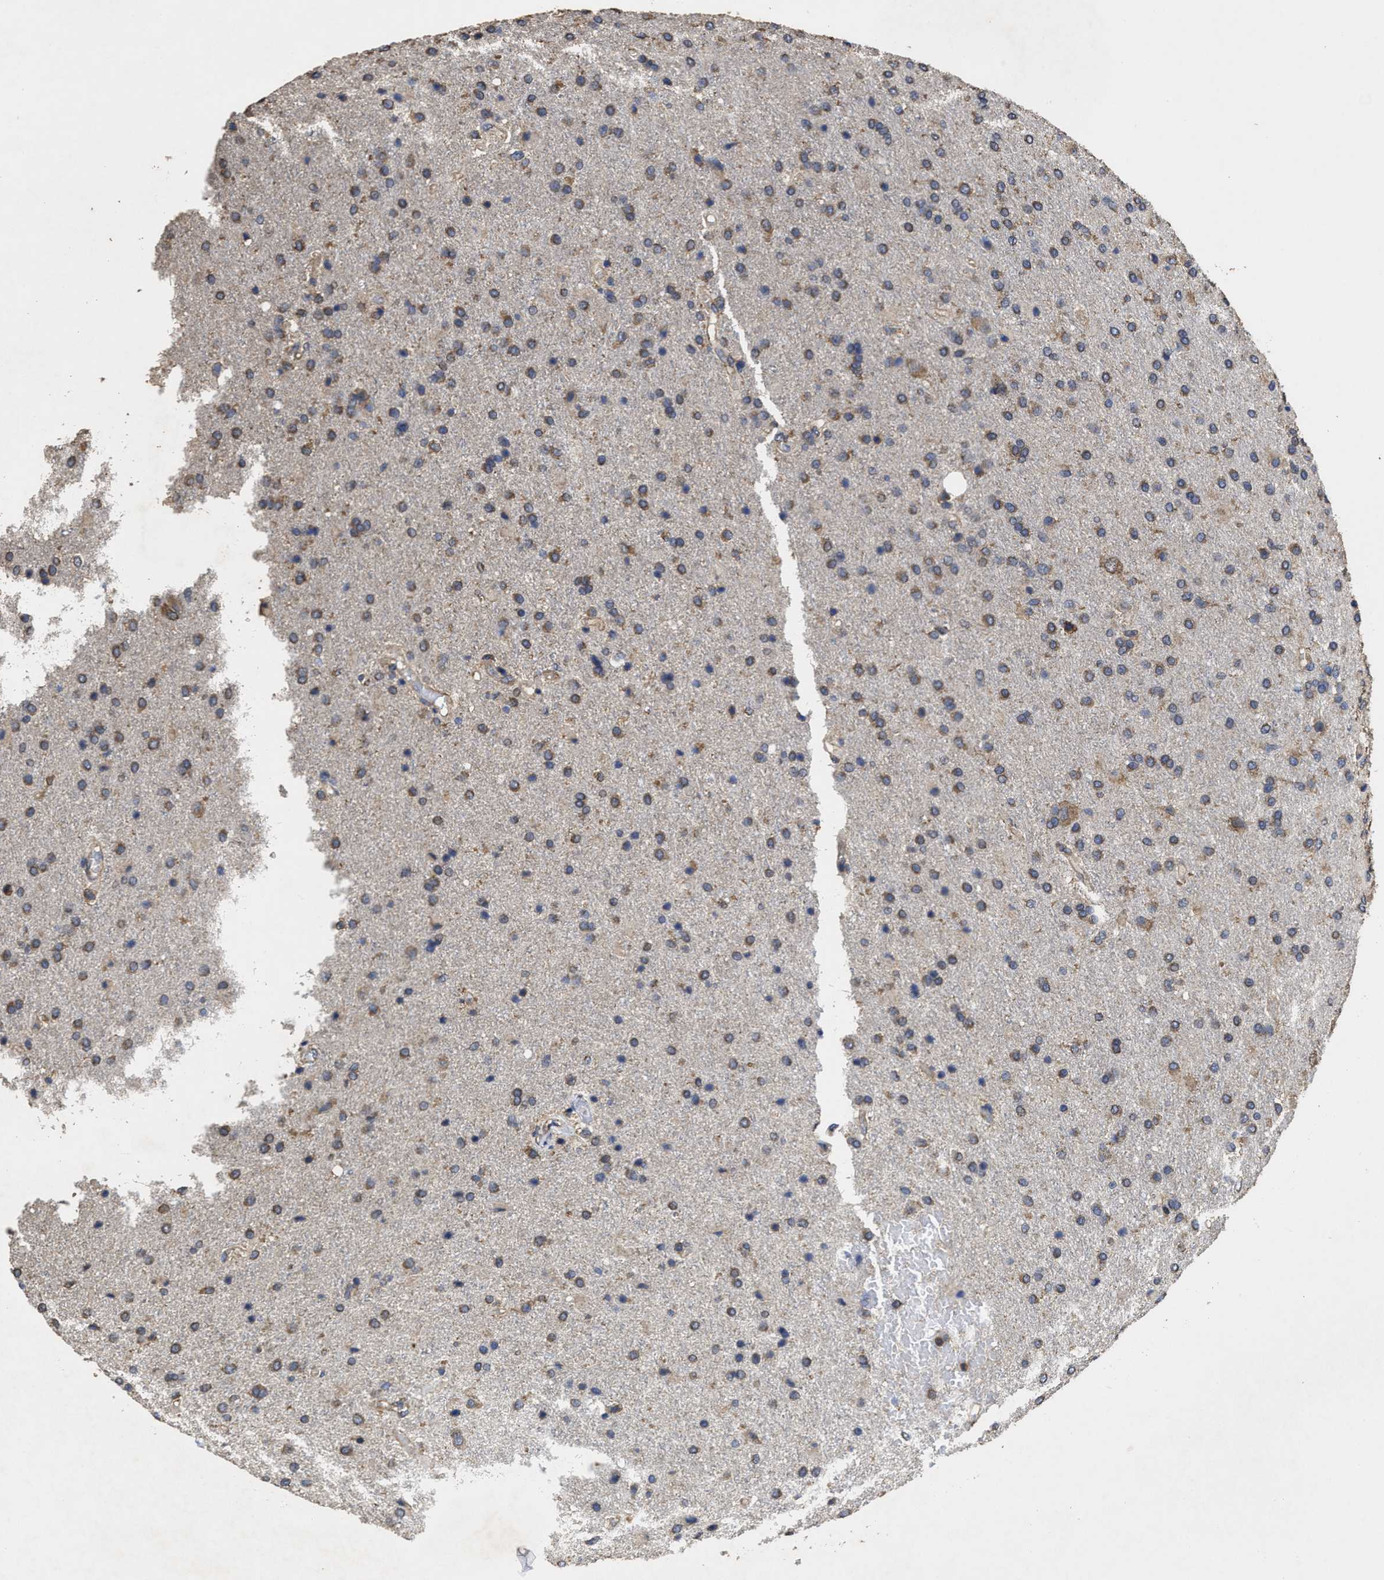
{"staining": {"intensity": "moderate", "quantity": ">75%", "location": "cytoplasmic/membranous"}, "tissue": "glioma", "cell_type": "Tumor cells", "image_type": "cancer", "snomed": [{"axis": "morphology", "description": "Glioma, malignant, High grade"}, {"axis": "topography", "description": "Brain"}], "caption": "Protein staining of malignant glioma (high-grade) tissue demonstrates moderate cytoplasmic/membranous expression in about >75% of tumor cells.", "gene": "SFXN4", "patient": {"sex": "male", "age": 72}}